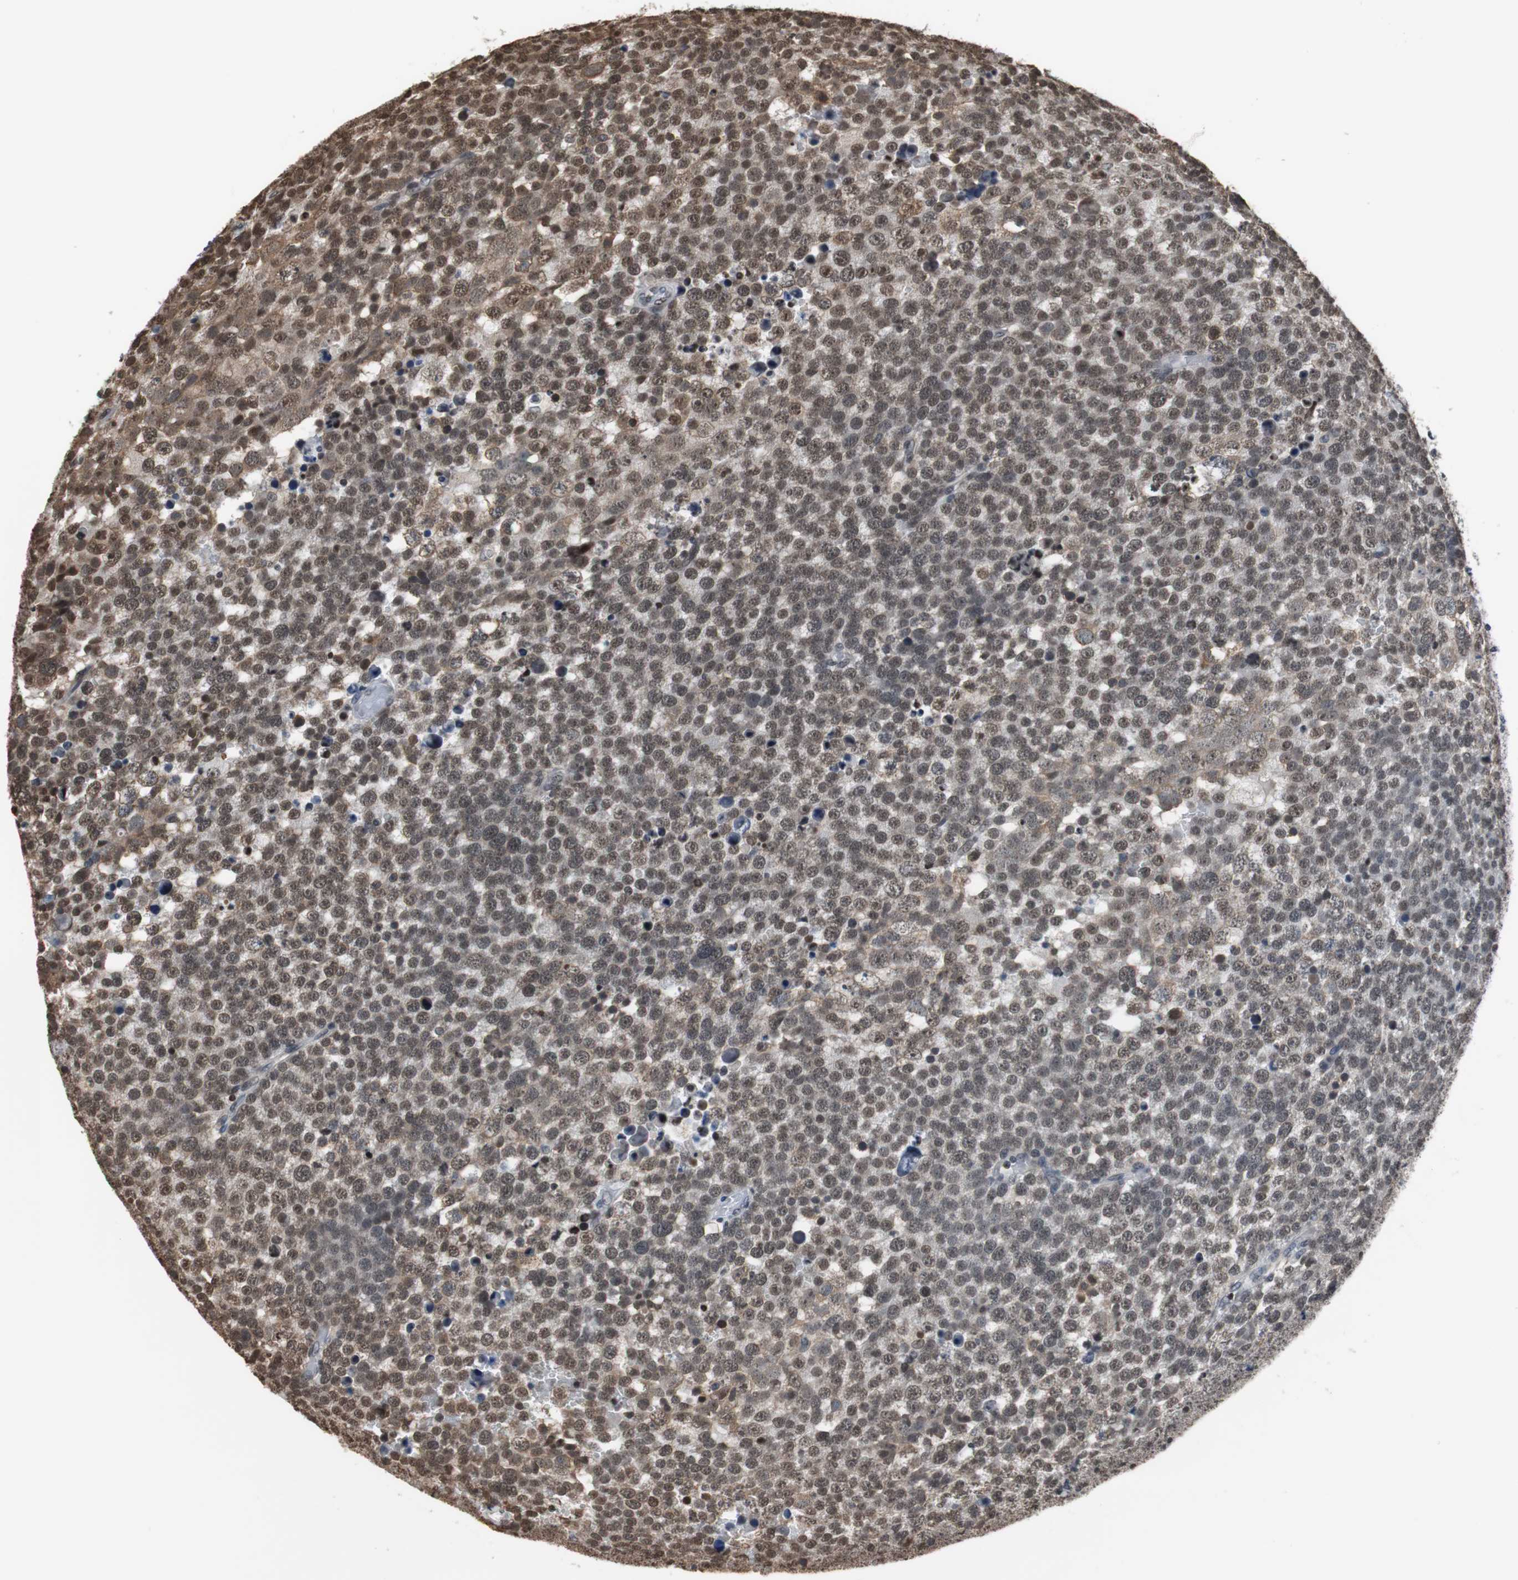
{"staining": {"intensity": "strong", "quantity": ">75%", "location": "nuclear"}, "tissue": "testis cancer", "cell_type": "Tumor cells", "image_type": "cancer", "snomed": [{"axis": "morphology", "description": "Seminoma, NOS"}, {"axis": "topography", "description": "Testis"}], "caption": "Brown immunohistochemical staining in human testis seminoma demonstrates strong nuclear expression in about >75% of tumor cells. (DAB (3,3'-diaminobenzidine) IHC with brightfield microscopy, high magnification).", "gene": "REST", "patient": {"sex": "male", "age": 71}}